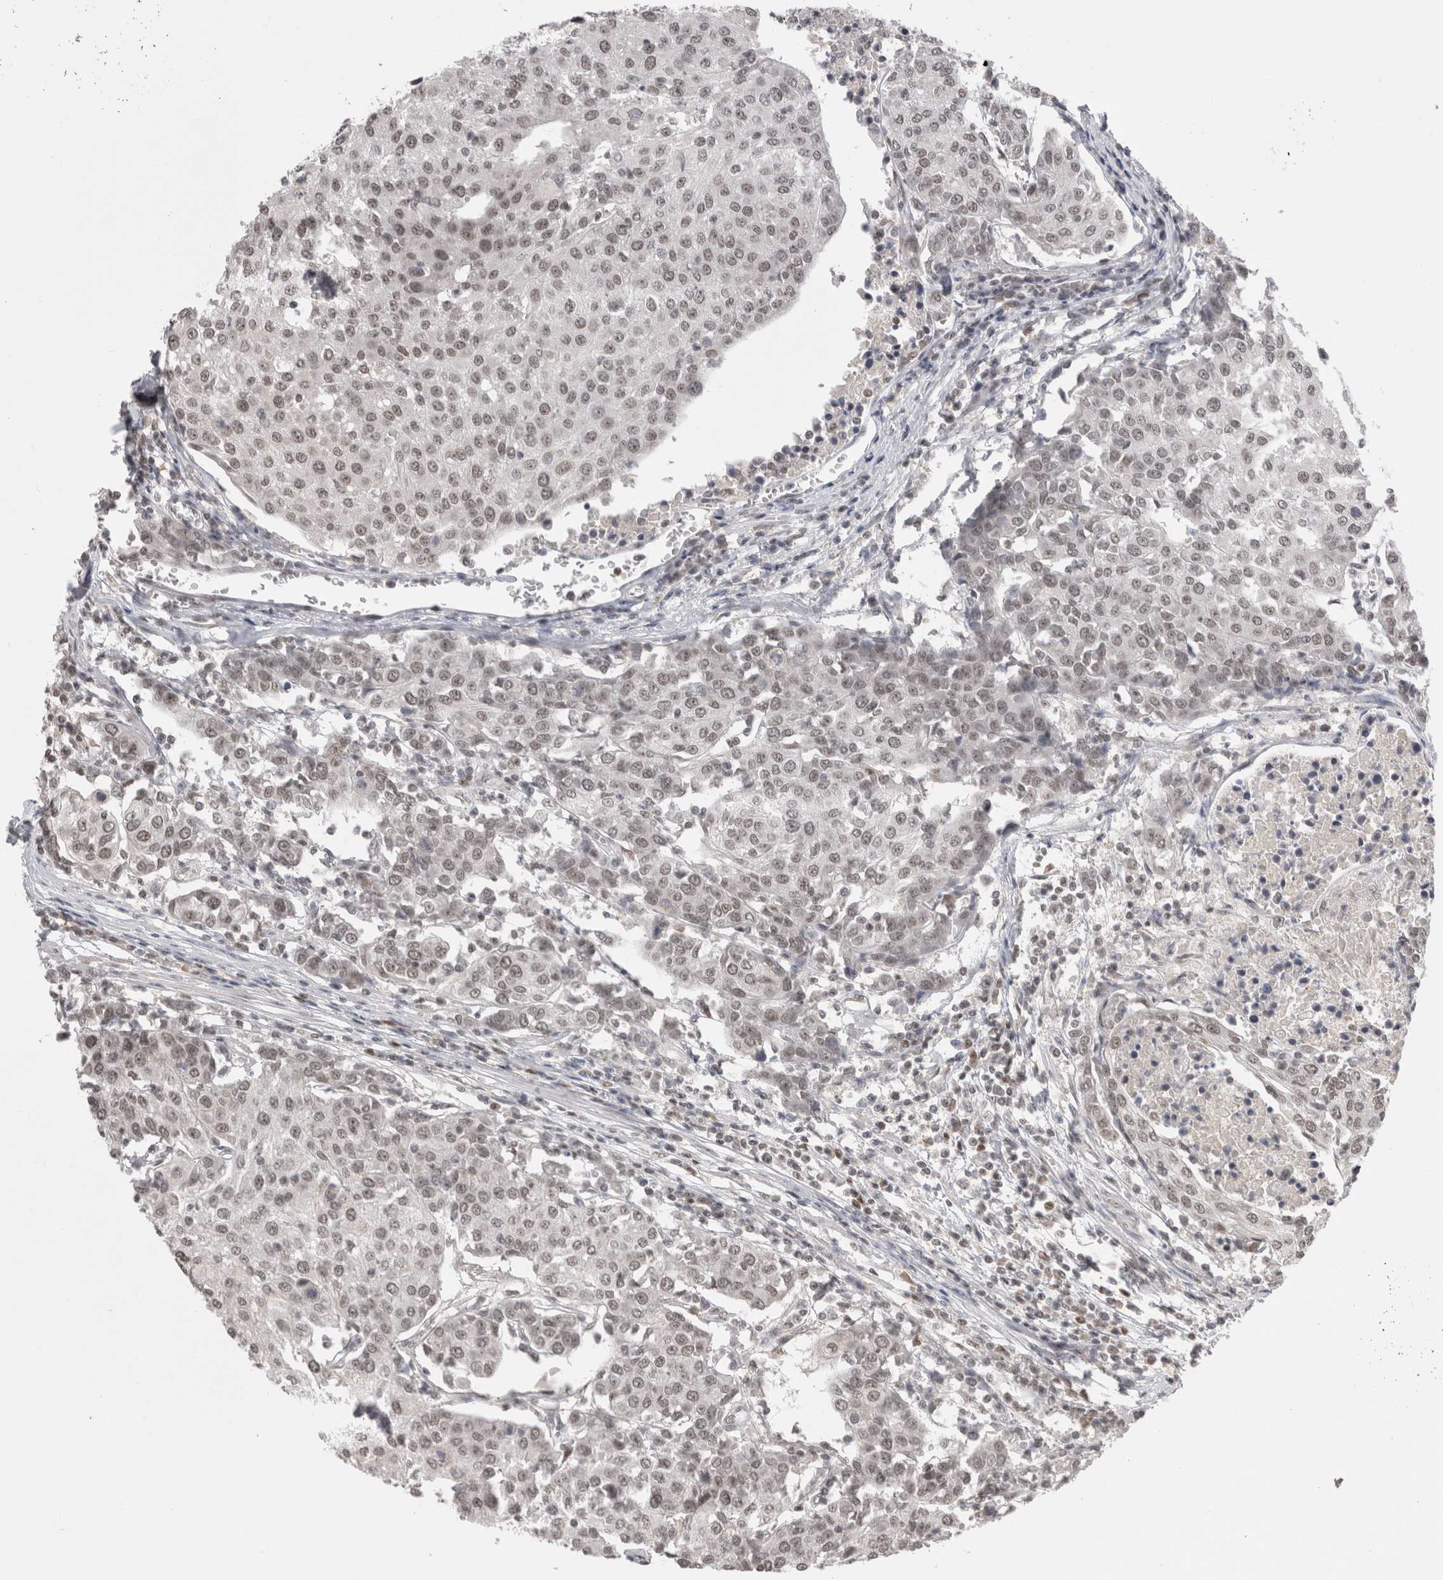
{"staining": {"intensity": "weak", "quantity": "25%-75%", "location": "nuclear"}, "tissue": "urothelial cancer", "cell_type": "Tumor cells", "image_type": "cancer", "snomed": [{"axis": "morphology", "description": "Urothelial carcinoma, High grade"}, {"axis": "topography", "description": "Urinary bladder"}], "caption": "Urothelial cancer stained for a protein (brown) reveals weak nuclear positive staining in approximately 25%-75% of tumor cells.", "gene": "DAXX", "patient": {"sex": "female", "age": 85}}